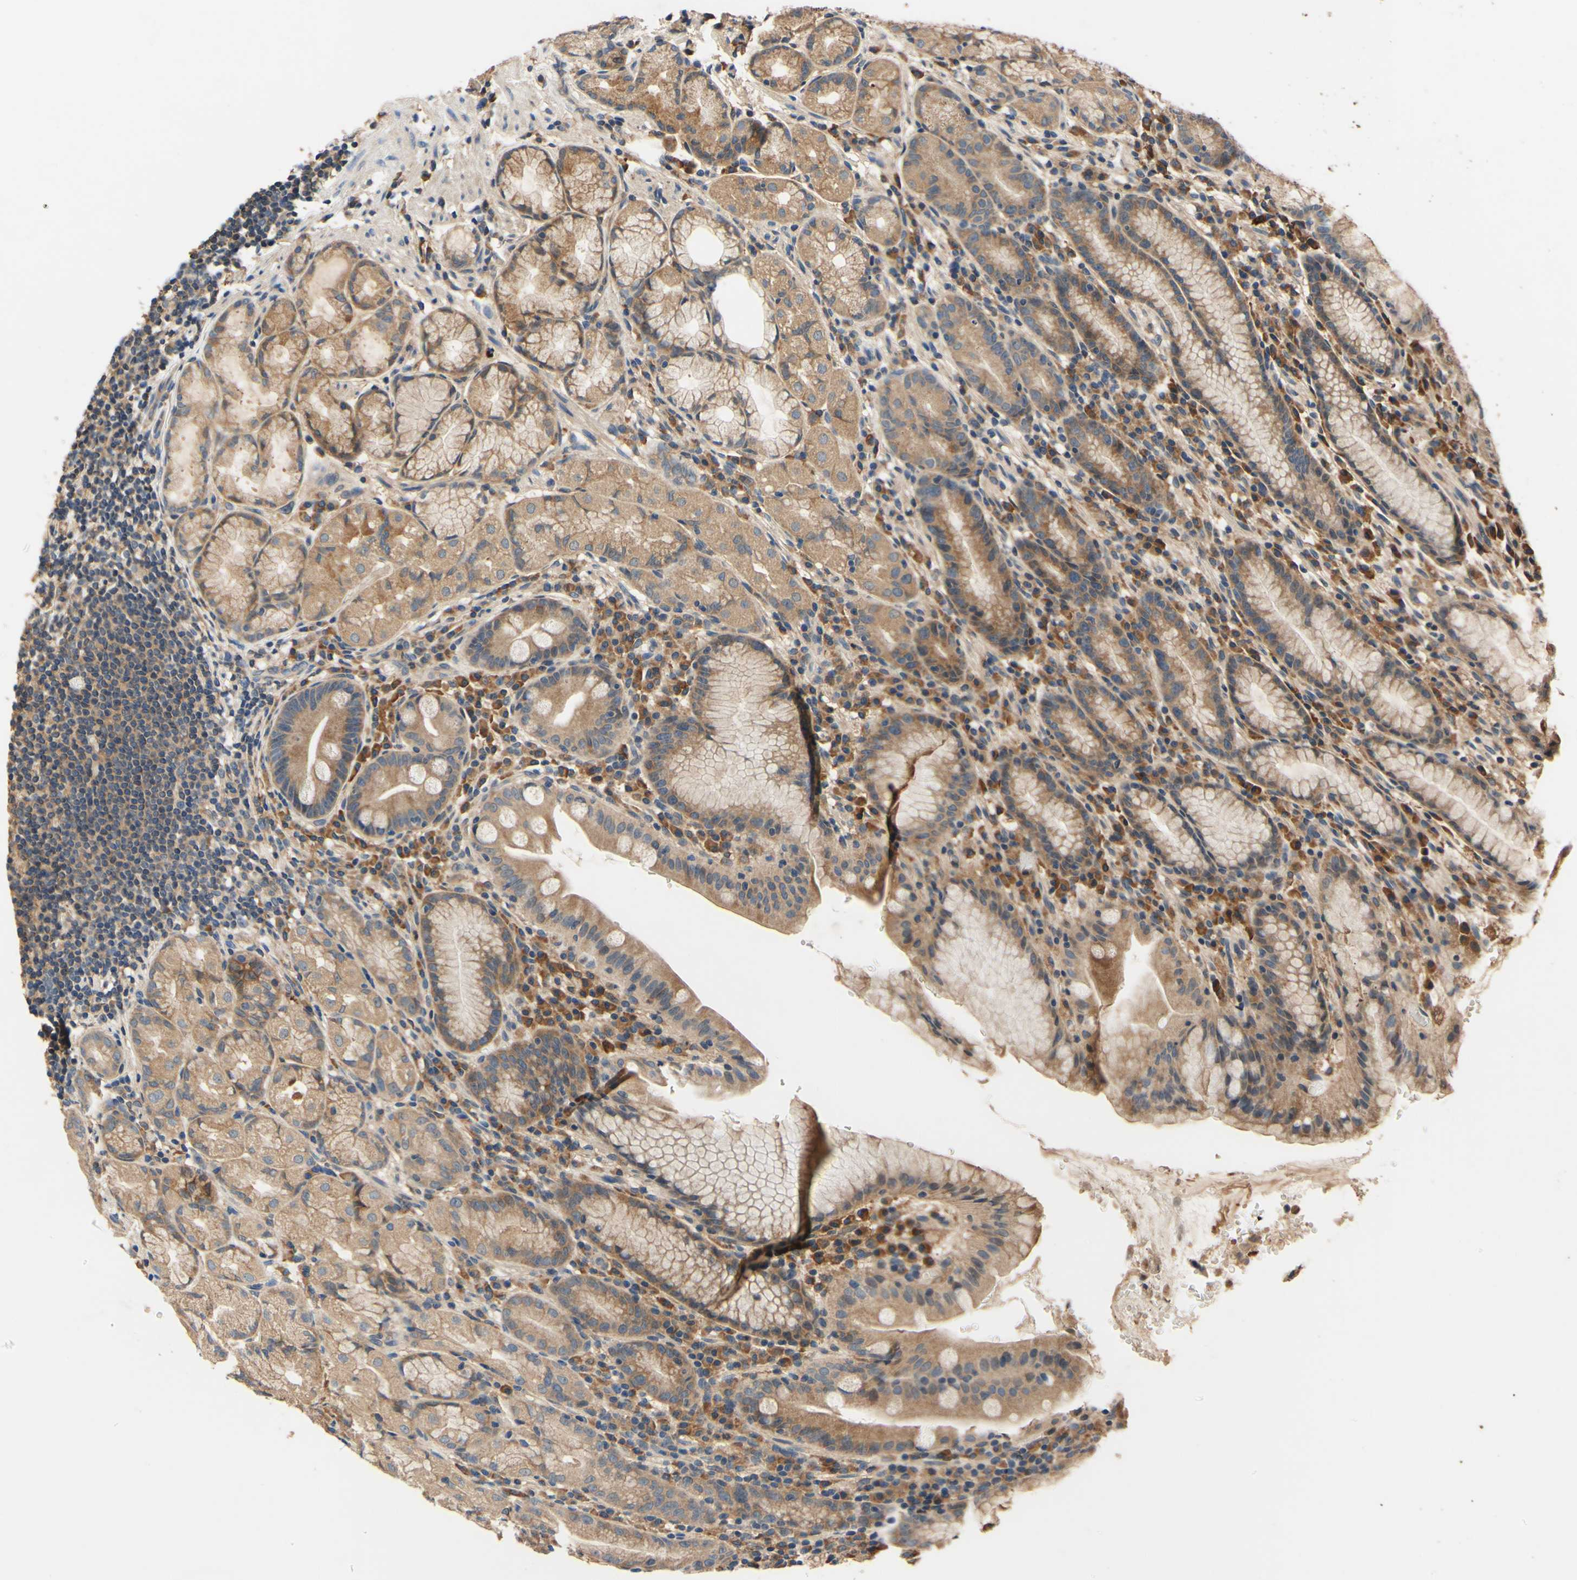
{"staining": {"intensity": "moderate", "quantity": "25%-75%", "location": "cytoplasmic/membranous"}, "tissue": "stomach", "cell_type": "Glandular cells", "image_type": "normal", "snomed": [{"axis": "morphology", "description": "Normal tissue, NOS"}, {"axis": "topography", "description": "Stomach, lower"}], "caption": "This is an image of IHC staining of benign stomach, which shows moderate positivity in the cytoplasmic/membranous of glandular cells.", "gene": "PLA2G4A", "patient": {"sex": "male", "age": 52}}